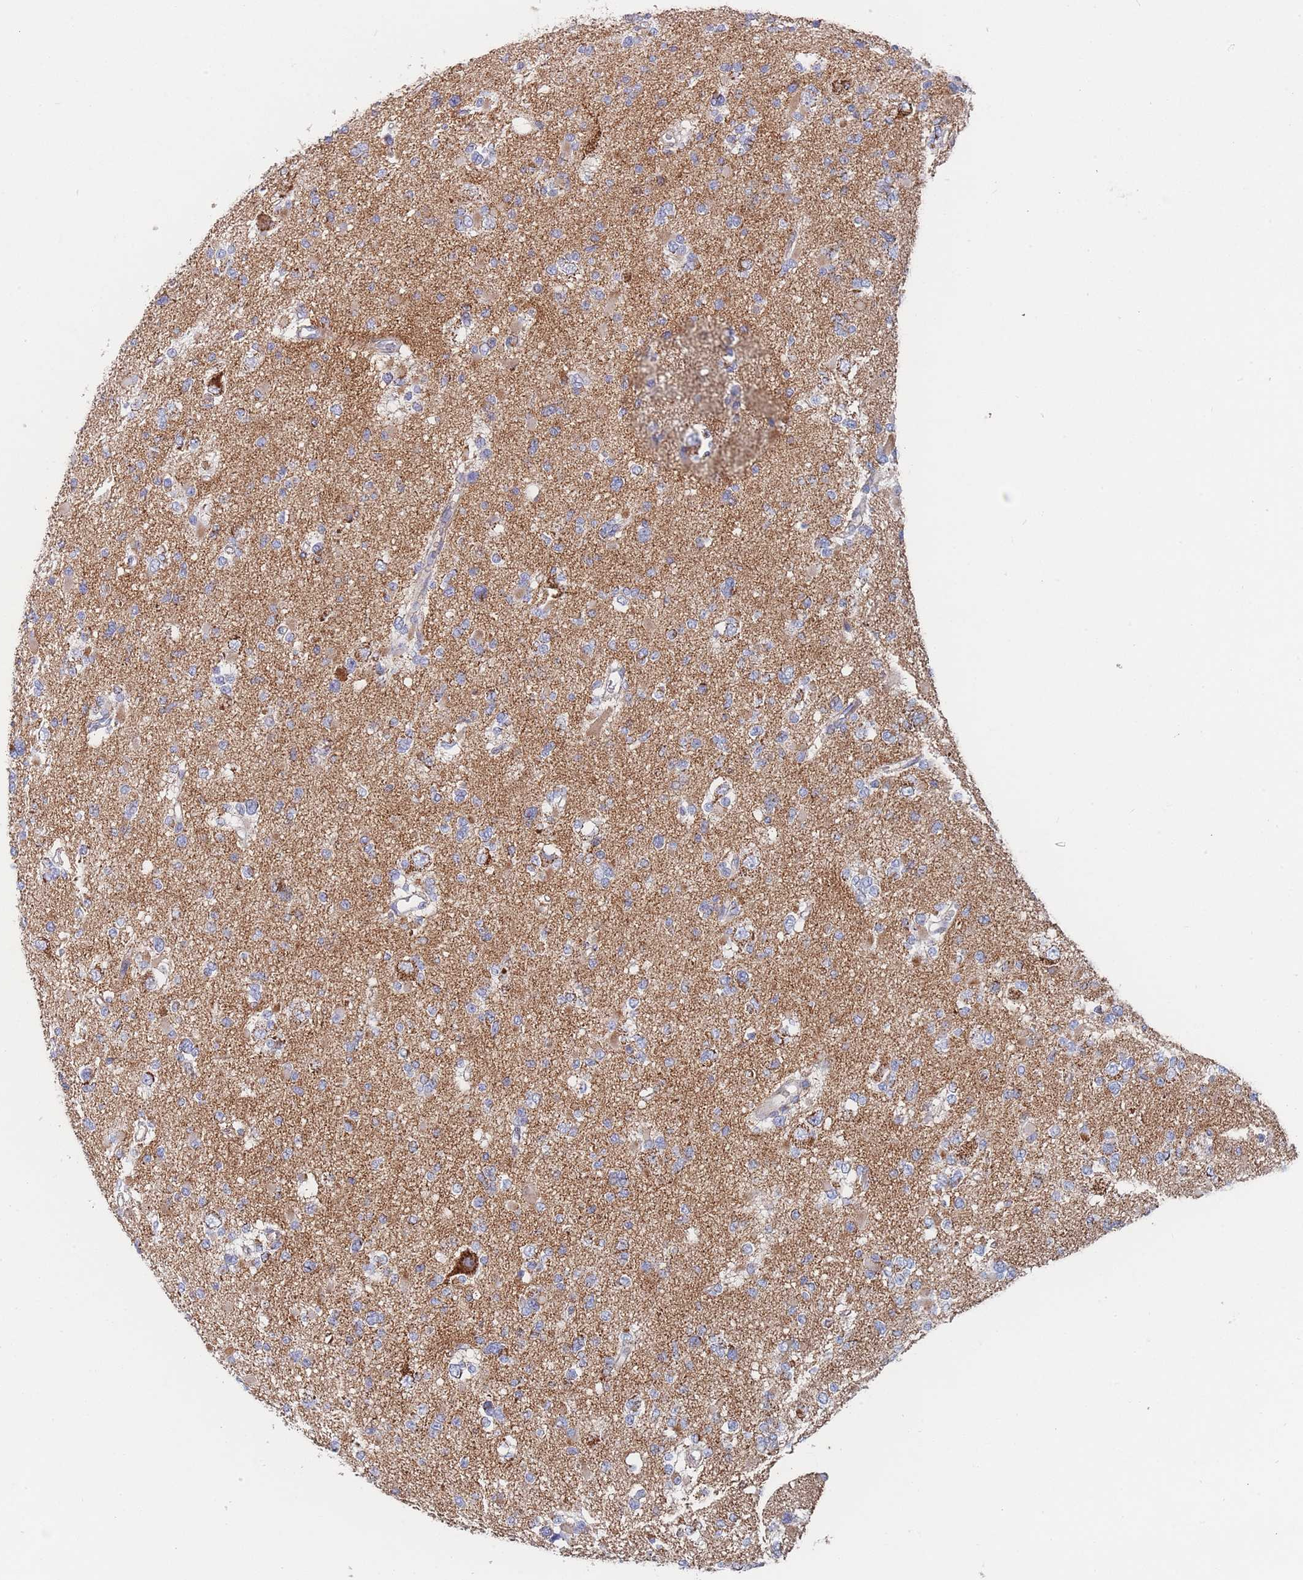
{"staining": {"intensity": "moderate", "quantity": "<25%", "location": "cytoplasmic/membranous"}, "tissue": "glioma", "cell_type": "Tumor cells", "image_type": "cancer", "snomed": [{"axis": "morphology", "description": "Glioma, malignant, Low grade"}, {"axis": "topography", "description": "Brain"}], "caption": "Glioma stained with a protein marker demonstrates moderate staining in tumor cells.", "gene": "IKZF4", "patient": {"sex": "female", "age": 22}}